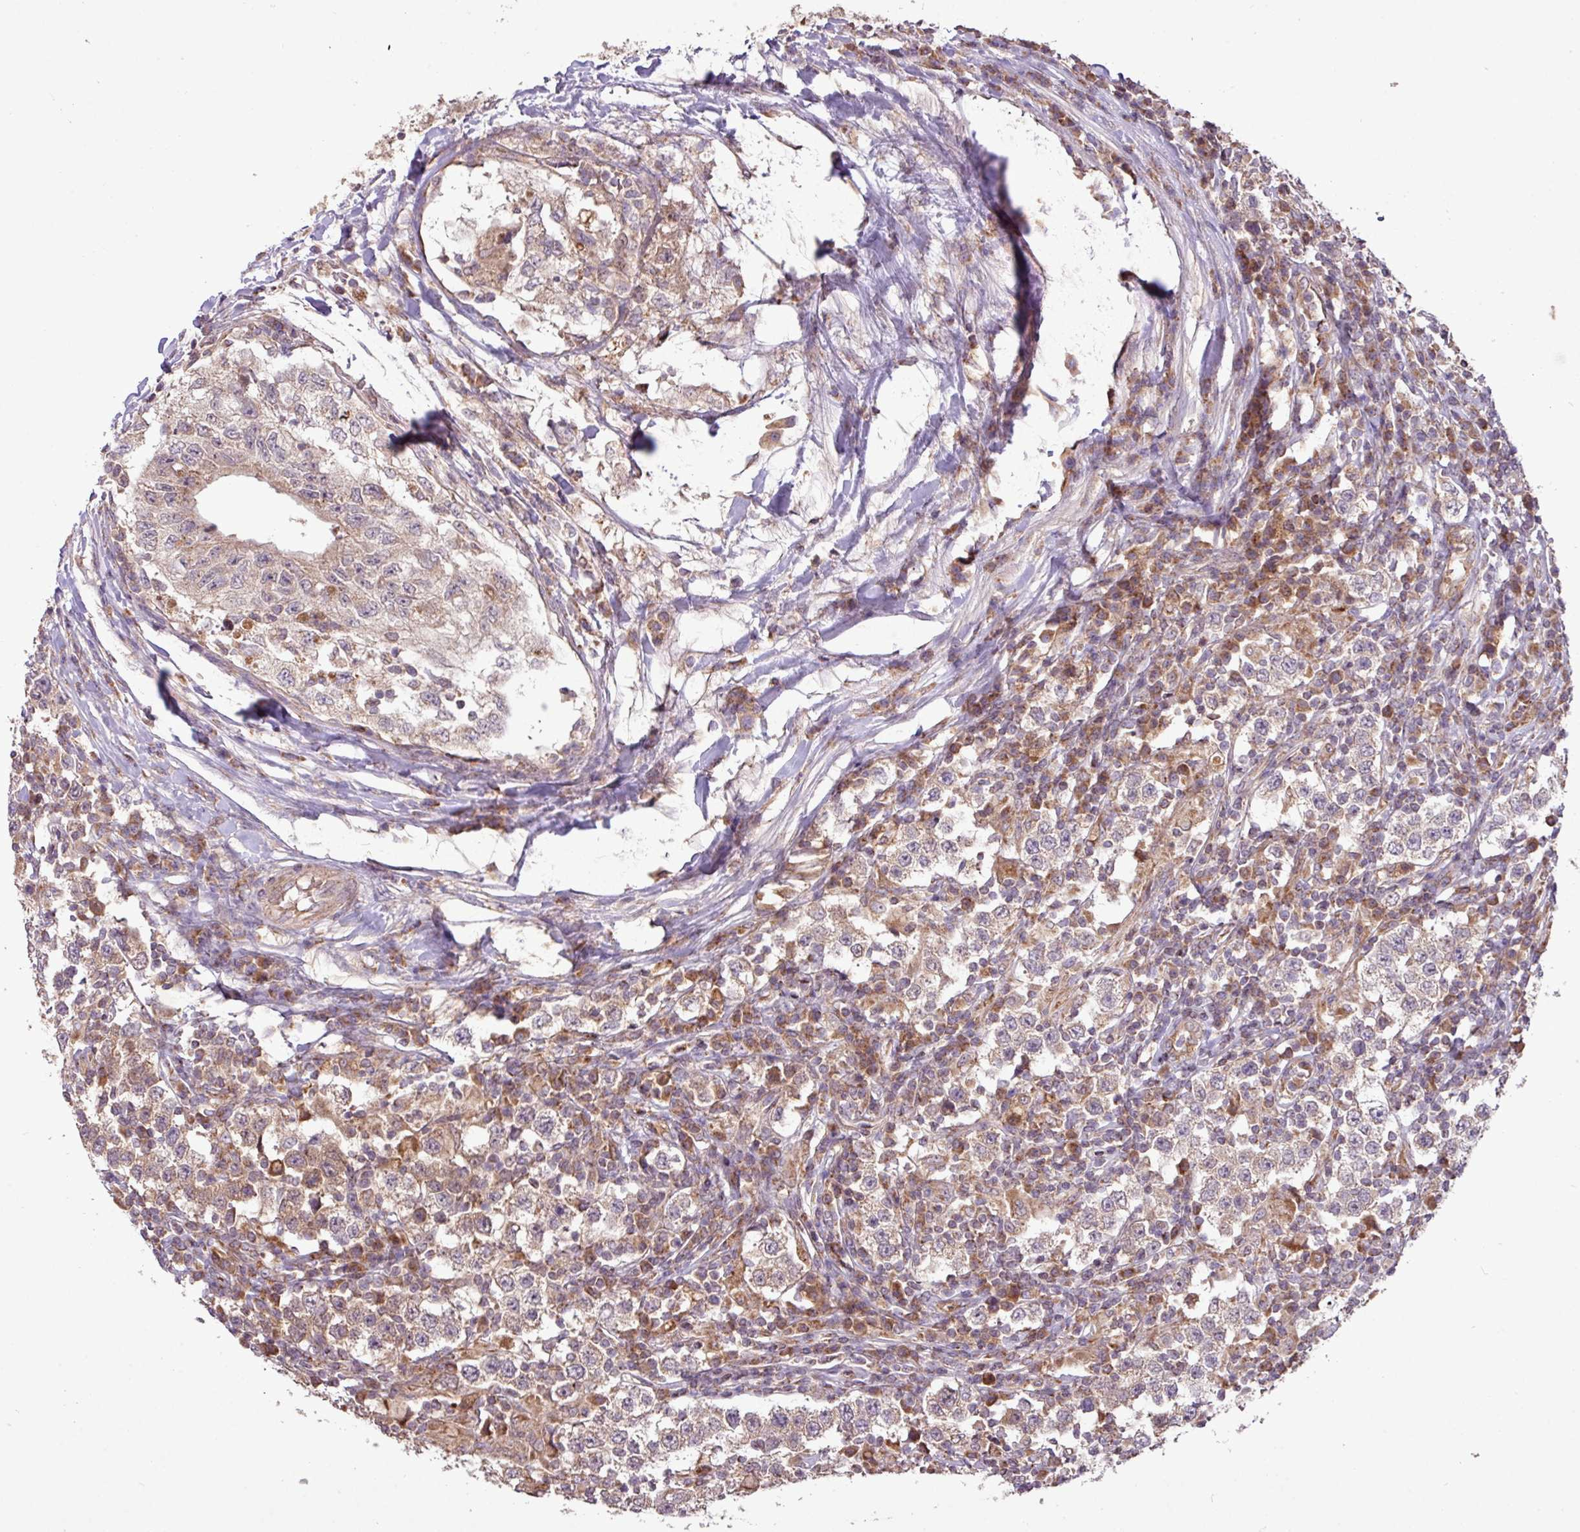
{"staining": {"intensity": "moderate", "quantity": ">75%", "location": "cytoplasmic/membranous"}, "tissue": "testis cancer", "cell_type": "Tumor cells", "image_type": "cancer", "snomed": [{"axis": "morphology", "description": "Seminoma, NOS"}, {"axis": "morphology", "description": "Carcinoma, Embryonal, NOS"}, {"axis": "topography", "description": "Testis"}], "caption": "The photomicrograph demonstrates immunohistochemical staining of testis cancer (embryonal carcinoma). There is moderate cytoplasmic/membranous staining is seen in approximately >75% of tumor cells.", "gene": "YPEL3", "patient": {"sex": "male", "age": 41}}